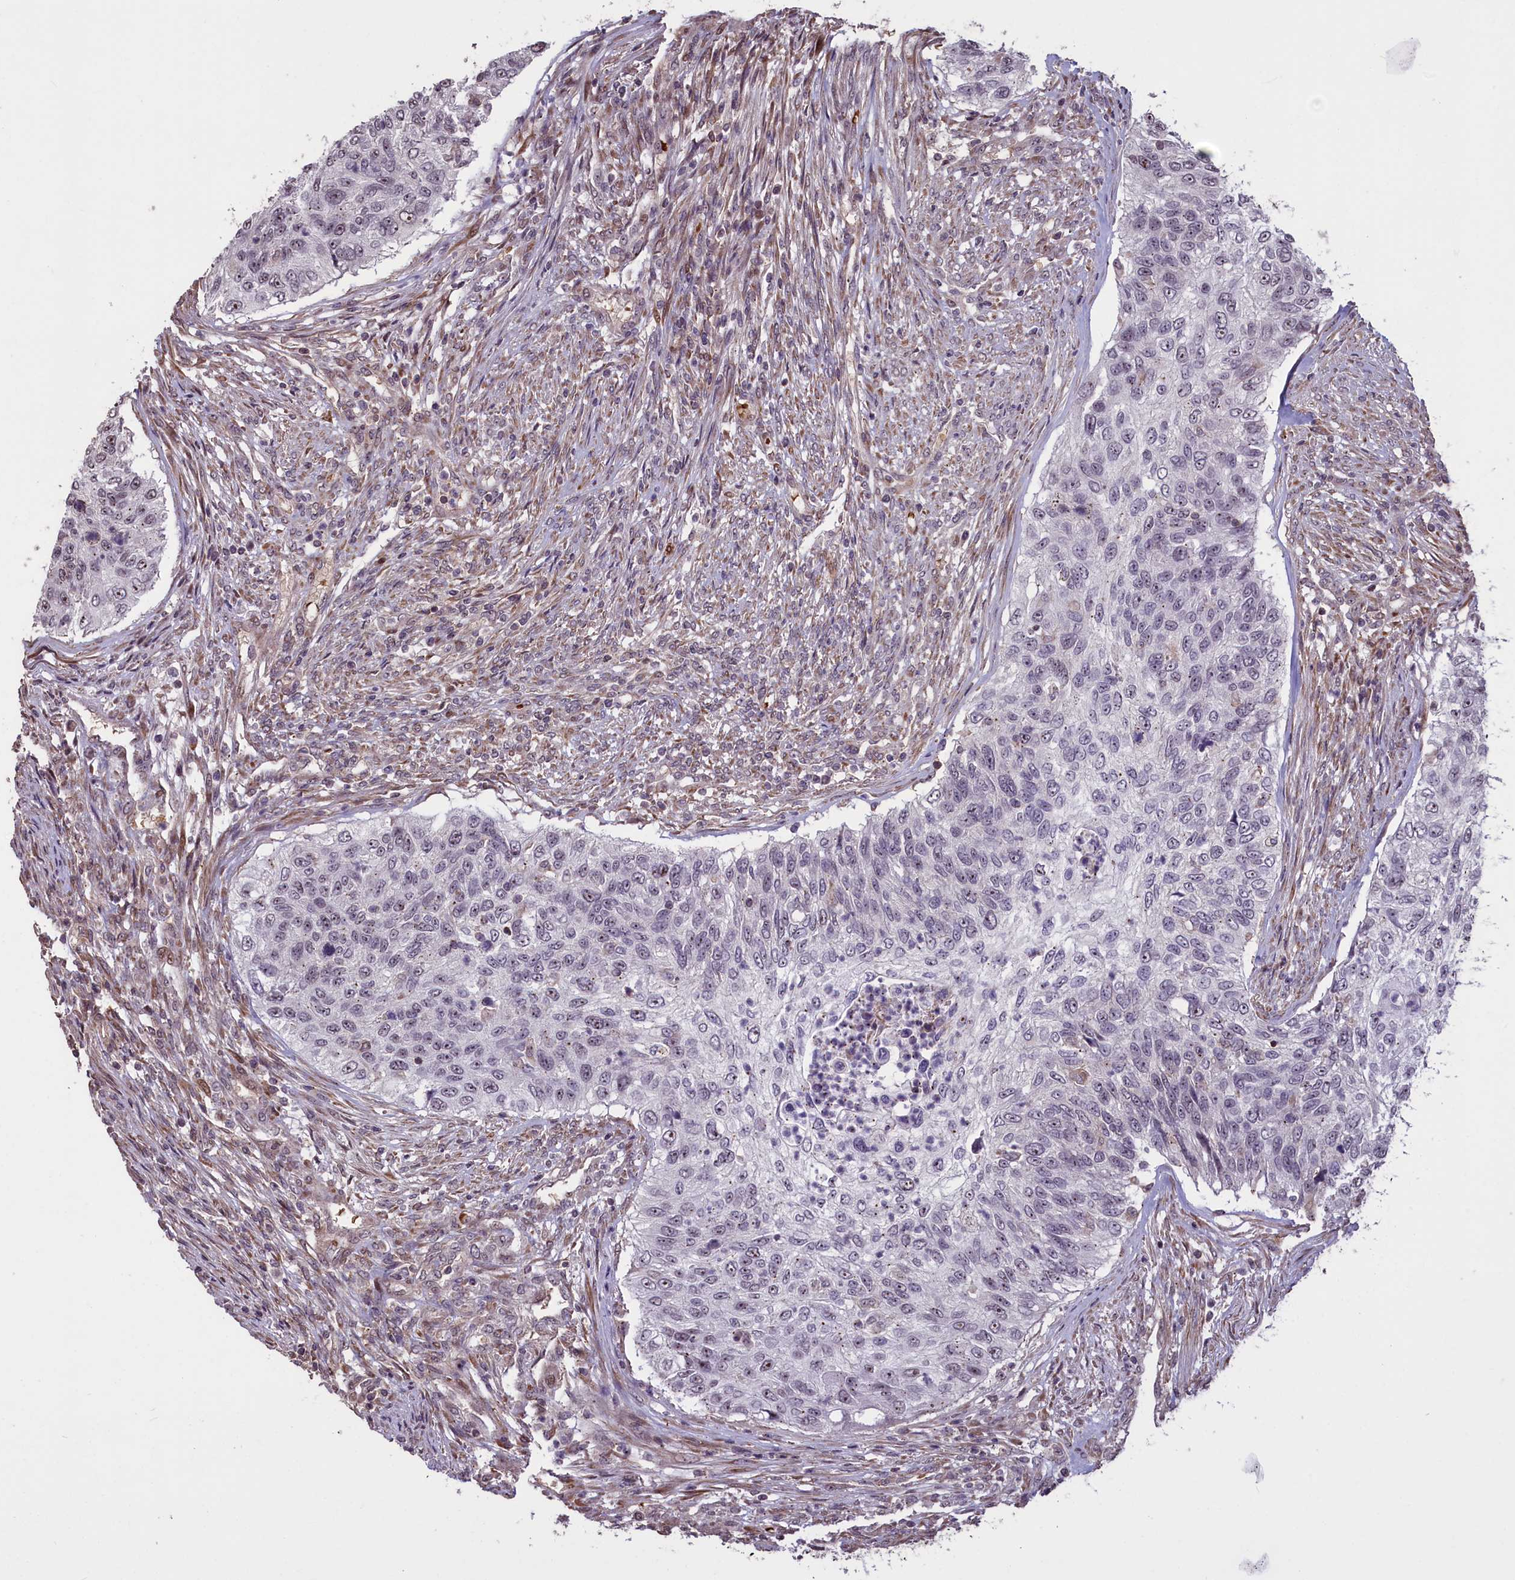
{"staining": {"intensity": "weak", "quantity": "<25%", "location": "nuclear"}, "tissue": "urothelial cancer", "cell_type": "Tumor cells", "image_type": "cancer", "snomed": [{"axis": "morphology", "description": "Urothelial carcinoma, High grade"}, {"axis": "topography", "description": "Urinary bladder"}], "caption": "A high-resolution image shows IHC staining of urothelial carcinoma (high-grade), which exhibits no significant positivity in tumor cells.", "gene": "SHFL", "patient": {"sex": "female", "age": 60}}